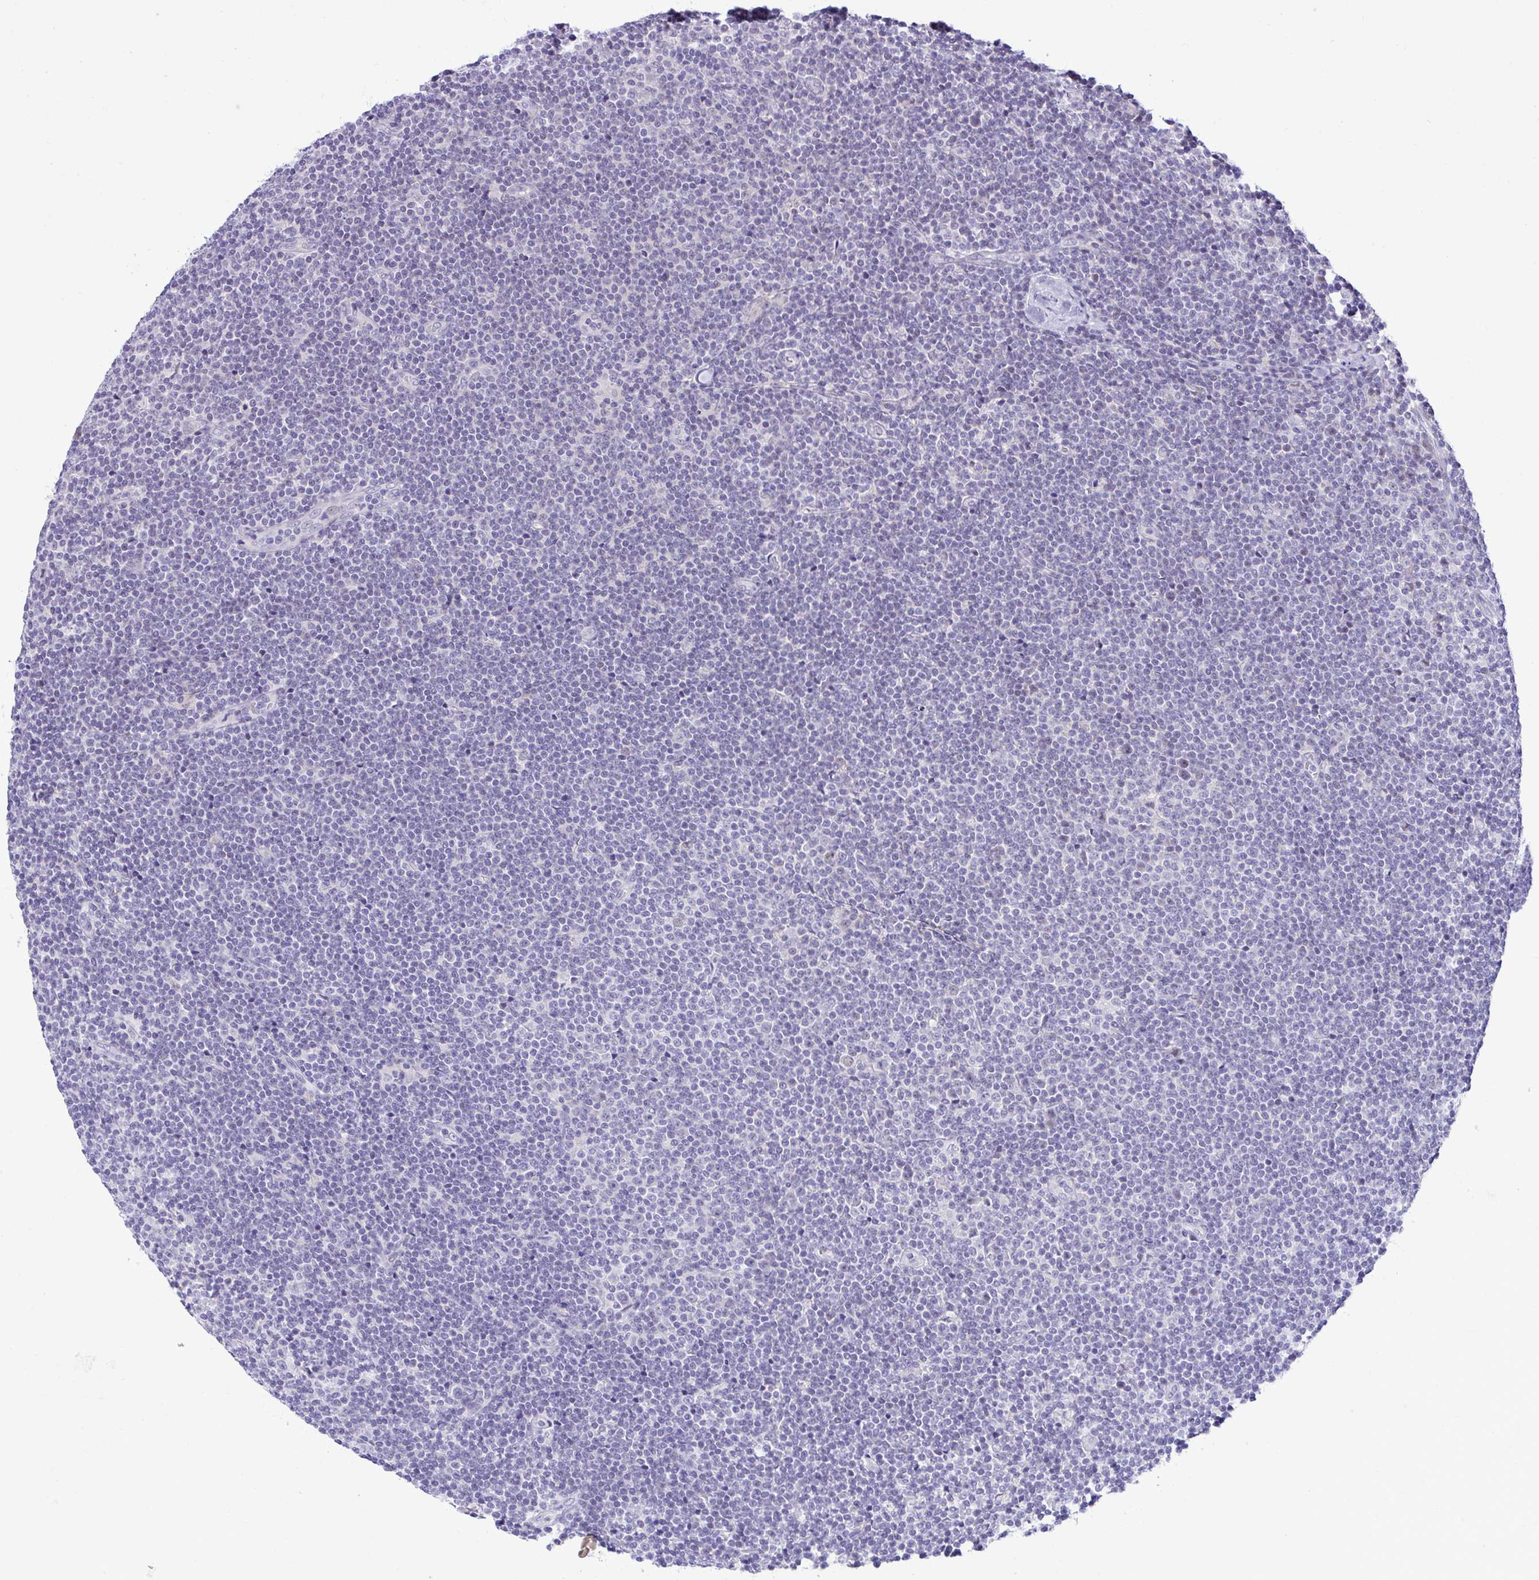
{"staining": {"intensity": "negative", "quantity": "none", "location": "none"}, "tissue": "lymphoma", "cell_type": "Tumor cells", "image_type": "cancer", "snomed": [{"axis": "morphology", "description": "Malignant lymphoma, non-Hodgkin's type, Low grade"}, {"axis": "topography", "description": "Lymph node"}], "caption": "Human lymphoma stained for a protein using IHC demonstrates no staining in tumor cells.", "gene": "ZNF485", "patient": {"sex": "male", "age": 48}}